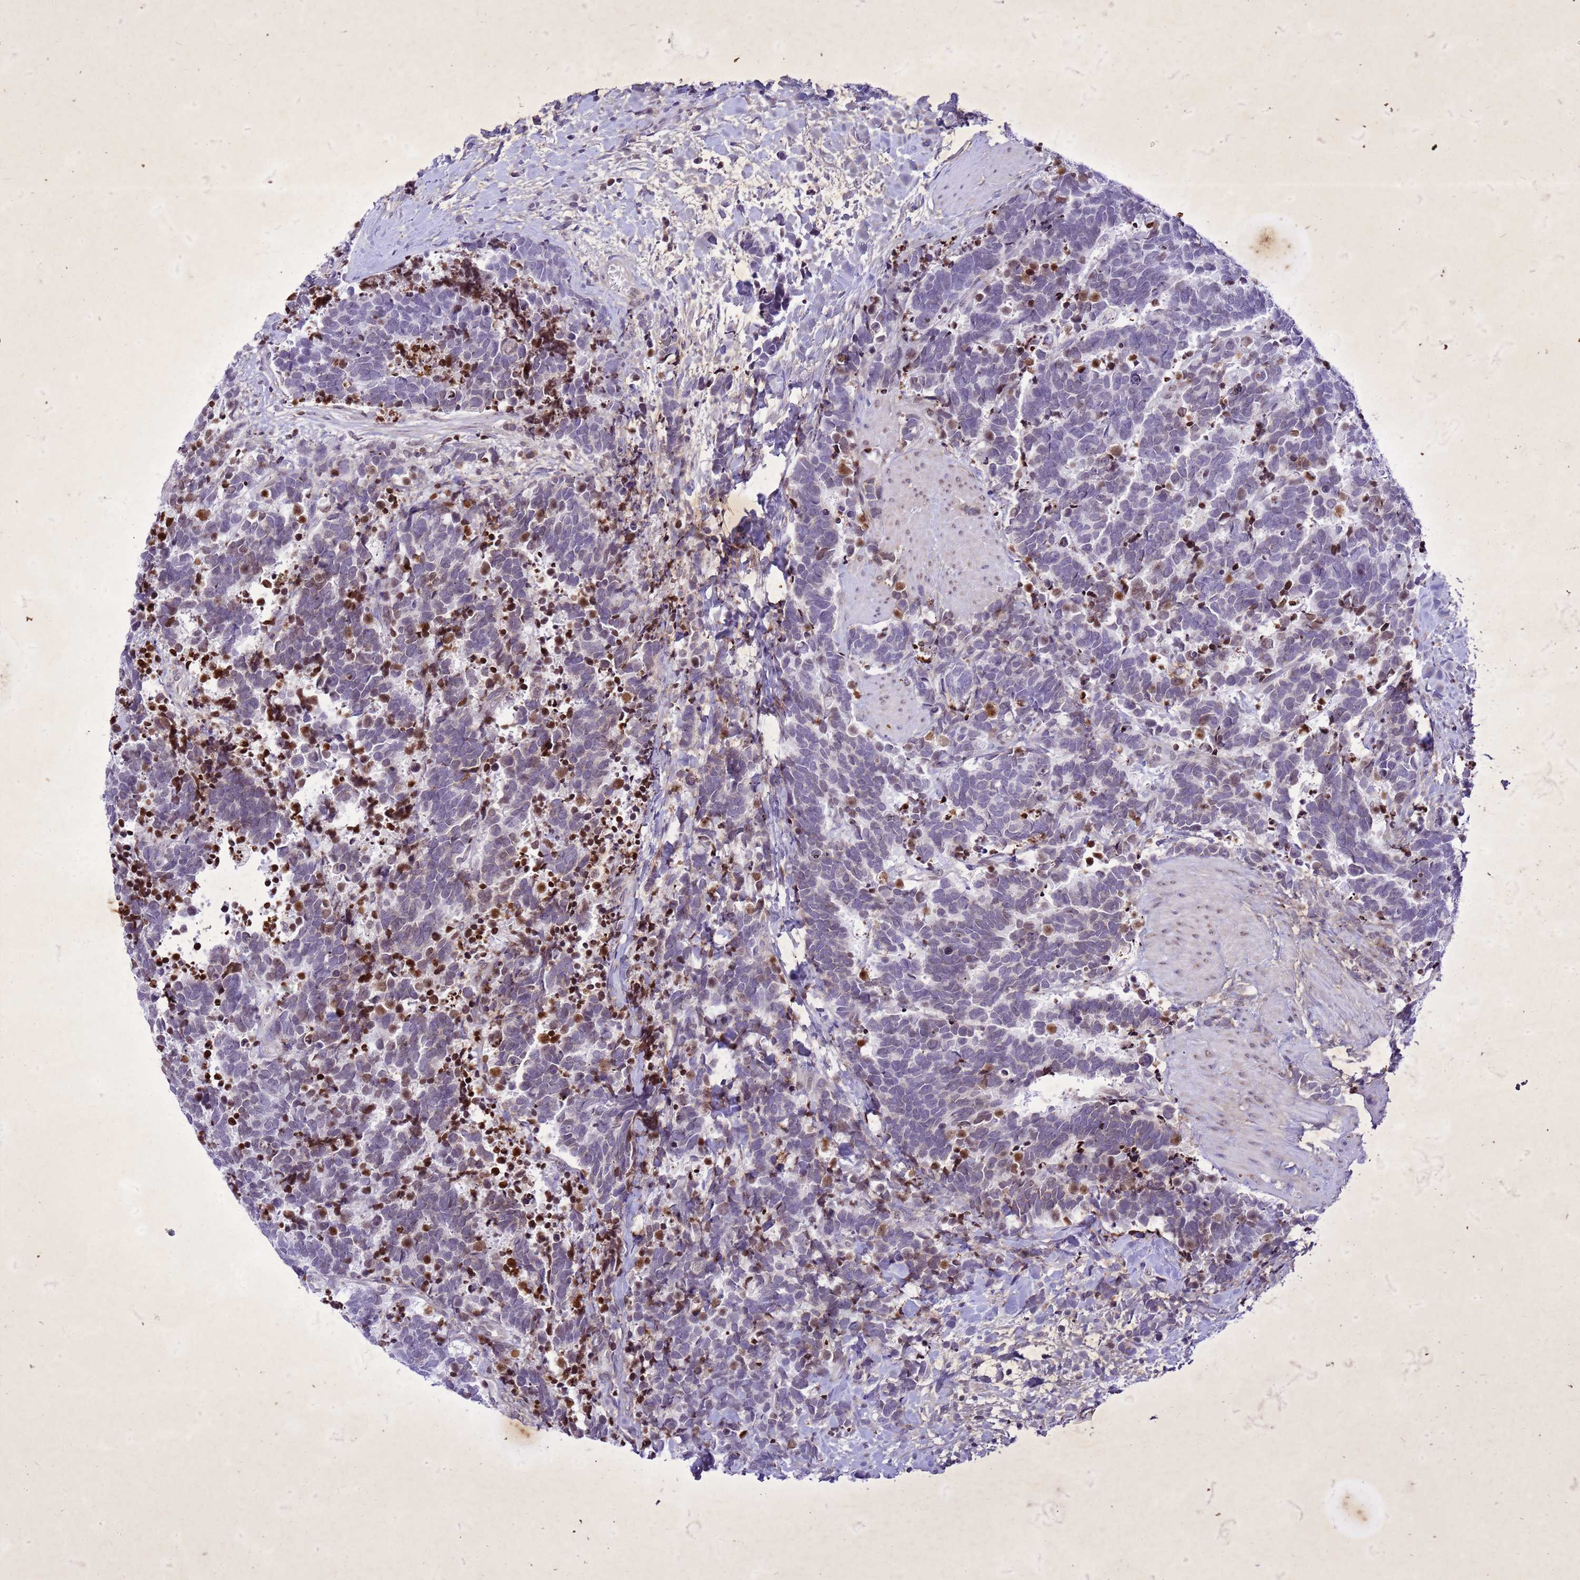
{"staining": {"intensity": "moderate", "quantity": "<25%", "location": "nuclear"}, "tissue": "carcinoid", "cell_type": "Tumor cells", "image_type": "cancer", "snomed": [{"axis": "morphology", "description": "Carcinoma, NOS"}, {"axis": "morphology", "description": "Carcinoid, malignant, NOS"}, {"axis": "topography", "description": "Prostate"}], "caption": "Carcinoid stained with a brown dye displays moderate nuclear positive expression in approximately <25% of tumor cells.", "gene": "COPS9", "patient": {"sex": "male", "age": 57}}